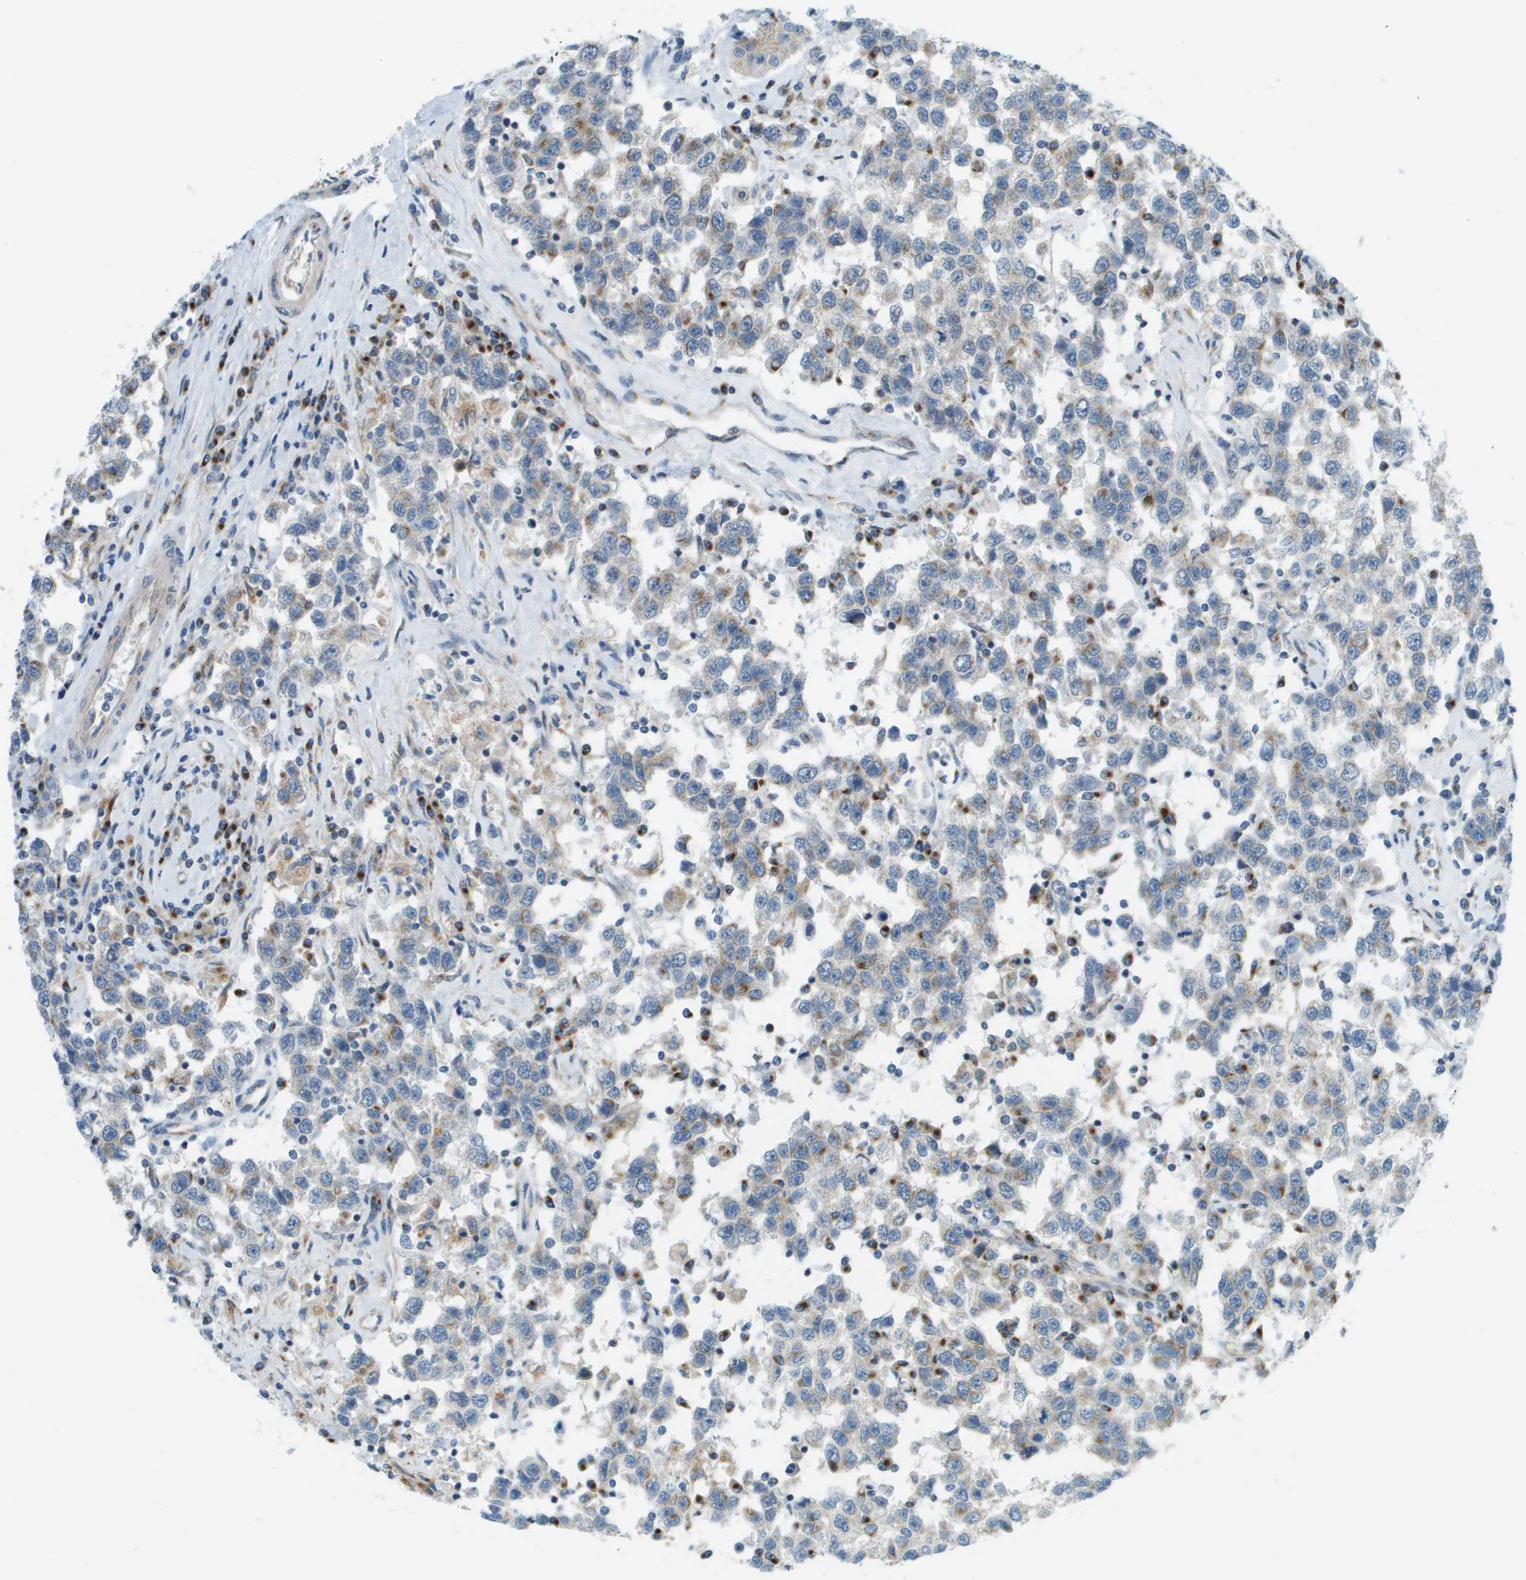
{"staining": {"intensity": "moderate", "quantity": "25%-75%", "location": "cytoplasmic/membranous"}, "tissue": "testis cancer", "cell_type": "Tumor cells", "image_type": "cancer", "snomed": [{"axis": "morphology", "description": "Seminoma, NOS"}, {"axis": "topography", "description": "Testis"}], "caption": "Tumor cells reveal medium levels of moderate cytoplasmic/membranous positivity in approximately 25%-75% of cells in testis cancer.", "gene": "ACBD3", "patient": {"sex": "male", "age": 41}}